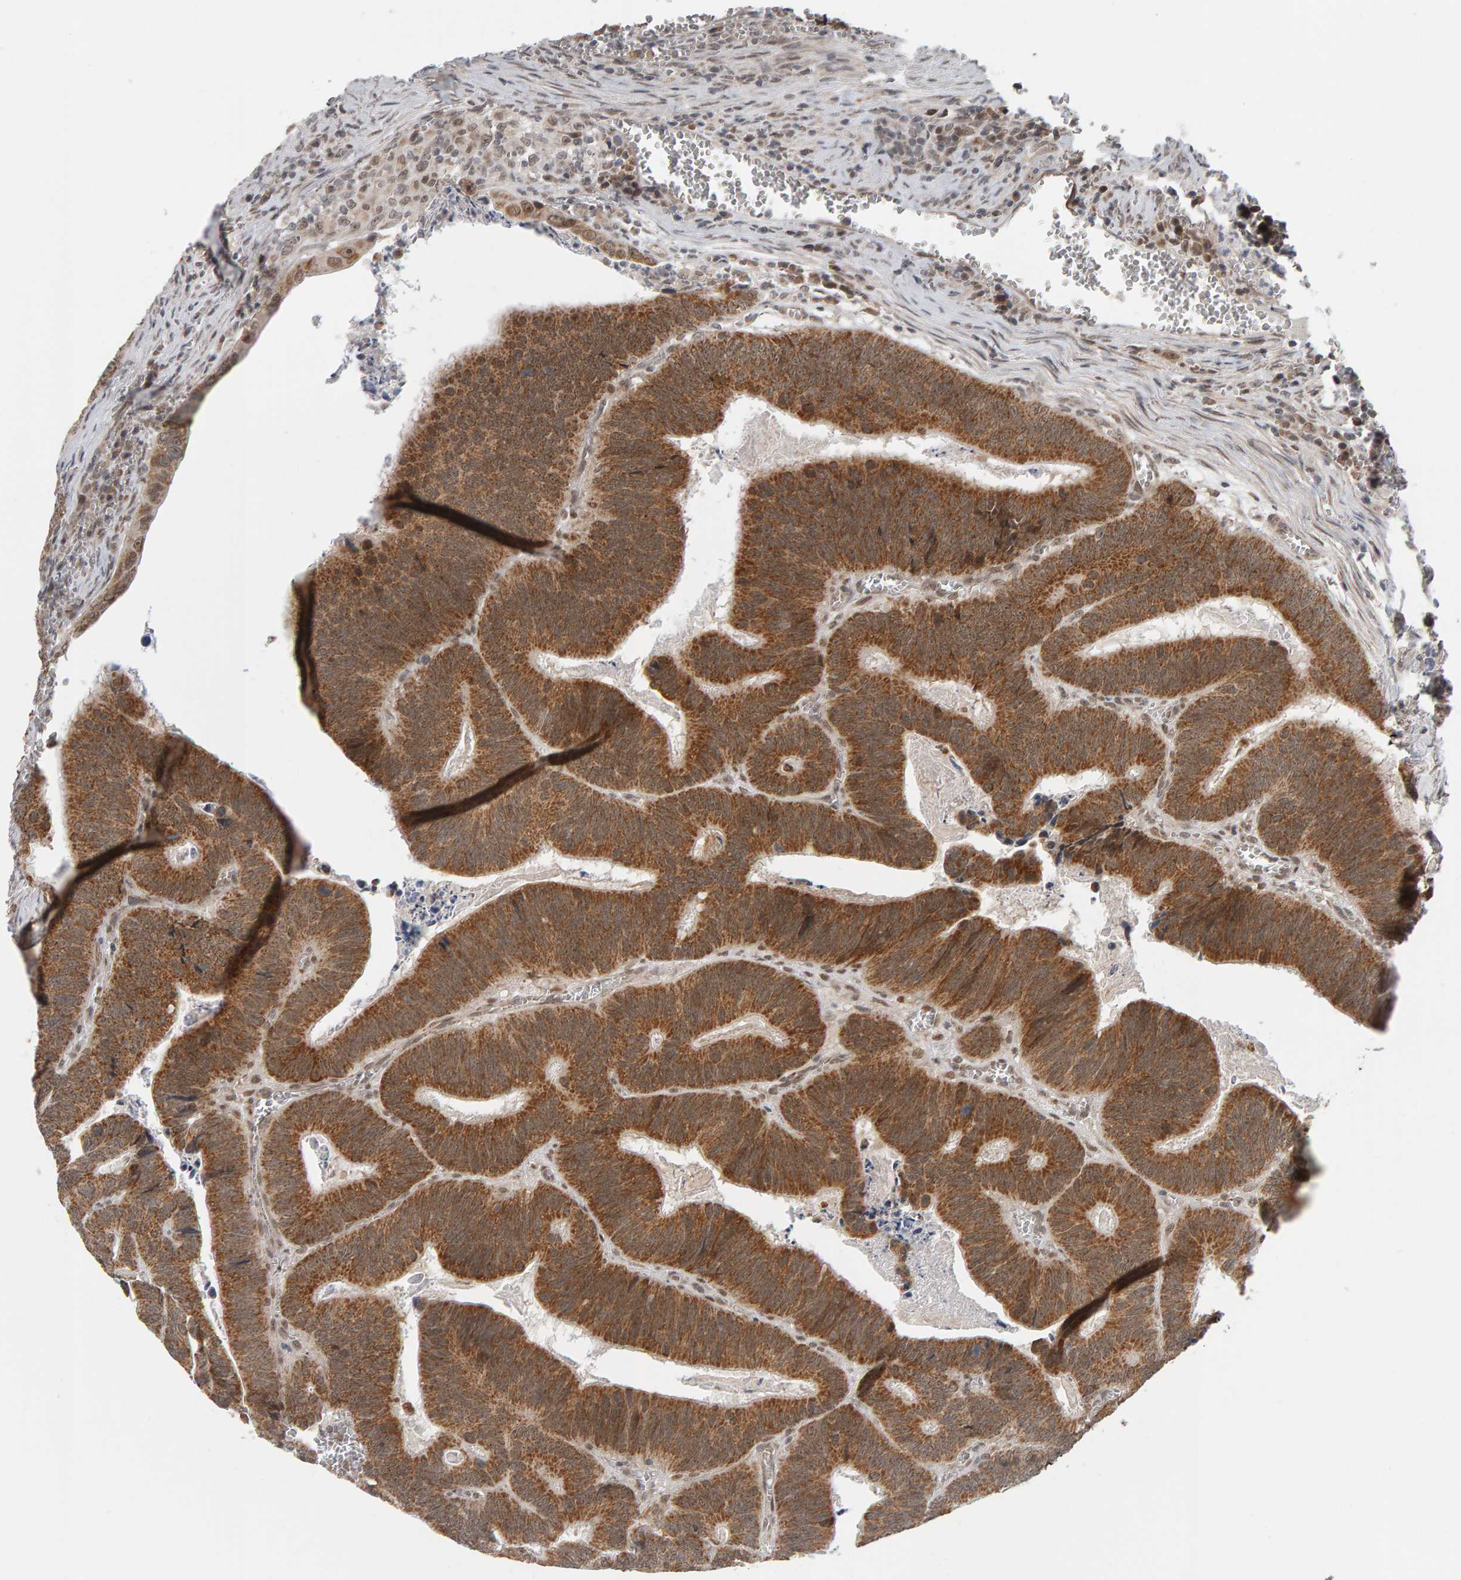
{"staining": {"intensity": "moderate", "quantity": ">75%", "location": "cytoplasmic/membranous"}, "tissue": "colorectal cancer", "cell_type": "Tumor cells", "image_type": "cancer", "snomed": [{"axis": "morphology", "description": "Inflammation, NOS"}, {"axis": "morphology", "description": "Adenocarcinoma, NOS"}, {"axis": "topography", "description": "Colon"}], "caption": "A histopathology image showing moderate cytoplasmic/membranous positivity in approximately >75% of tumor cells in colorectal cancer, as visualized by brown immunohistochemical staining.", "gene": "DAP3", "patient": {"sex": "male", "age": 72}}